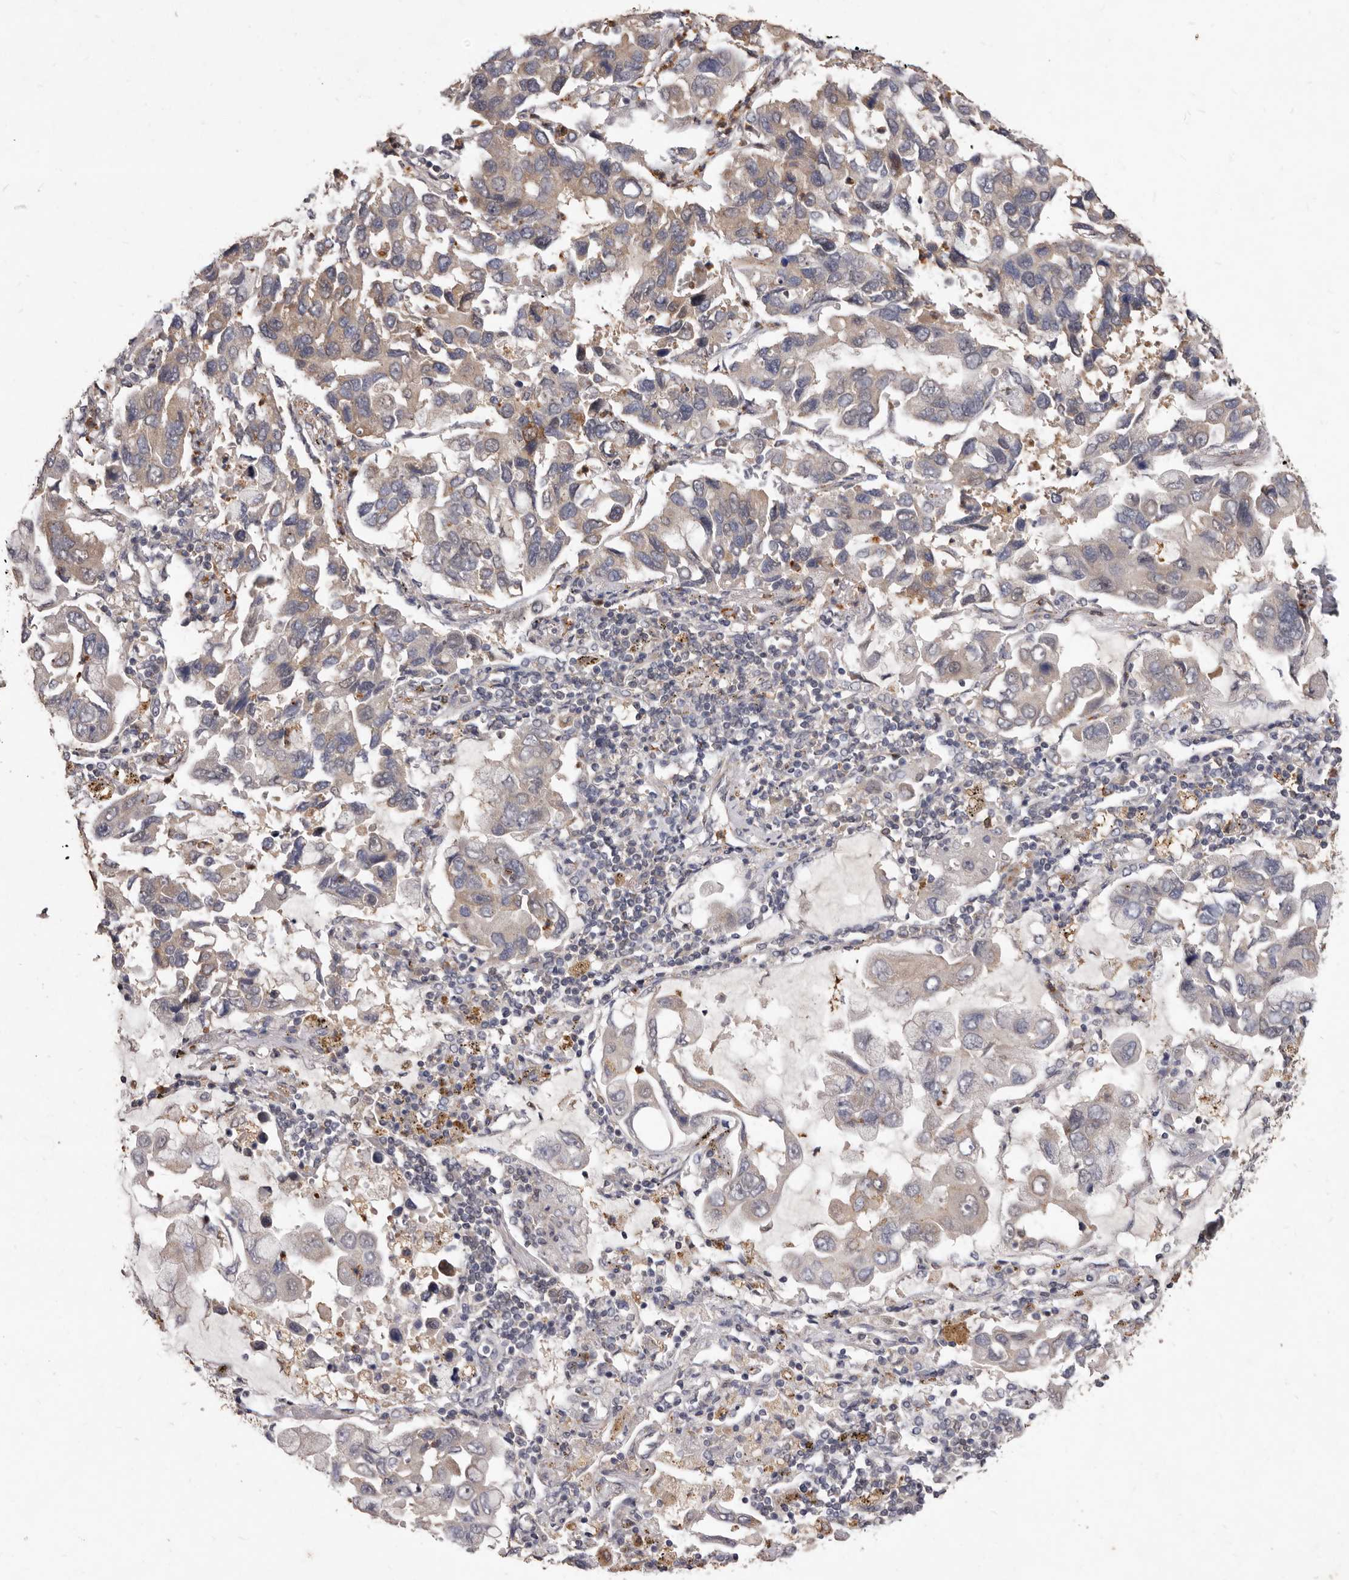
{"staining": {"intensity": "weak", "quantity": "<25%", "location": "cytoplasmic/membranous"}, "tissue": "lung cancer", "cell_type": "Tumor cells", "image_type": "cancer", "snomed": [{"axis": "morphology", "description": "Adenocarcinoma, NOS"}, {"axis": "topography", "description": "Lung"}], "caption": "Immunohistochemistry image of human adenocarcinoma (lung) stained for a protein (brown), which shows no expression in tumor cells.", "gene": "ACLY", "patient": {"sex": "male", "age": 64}}